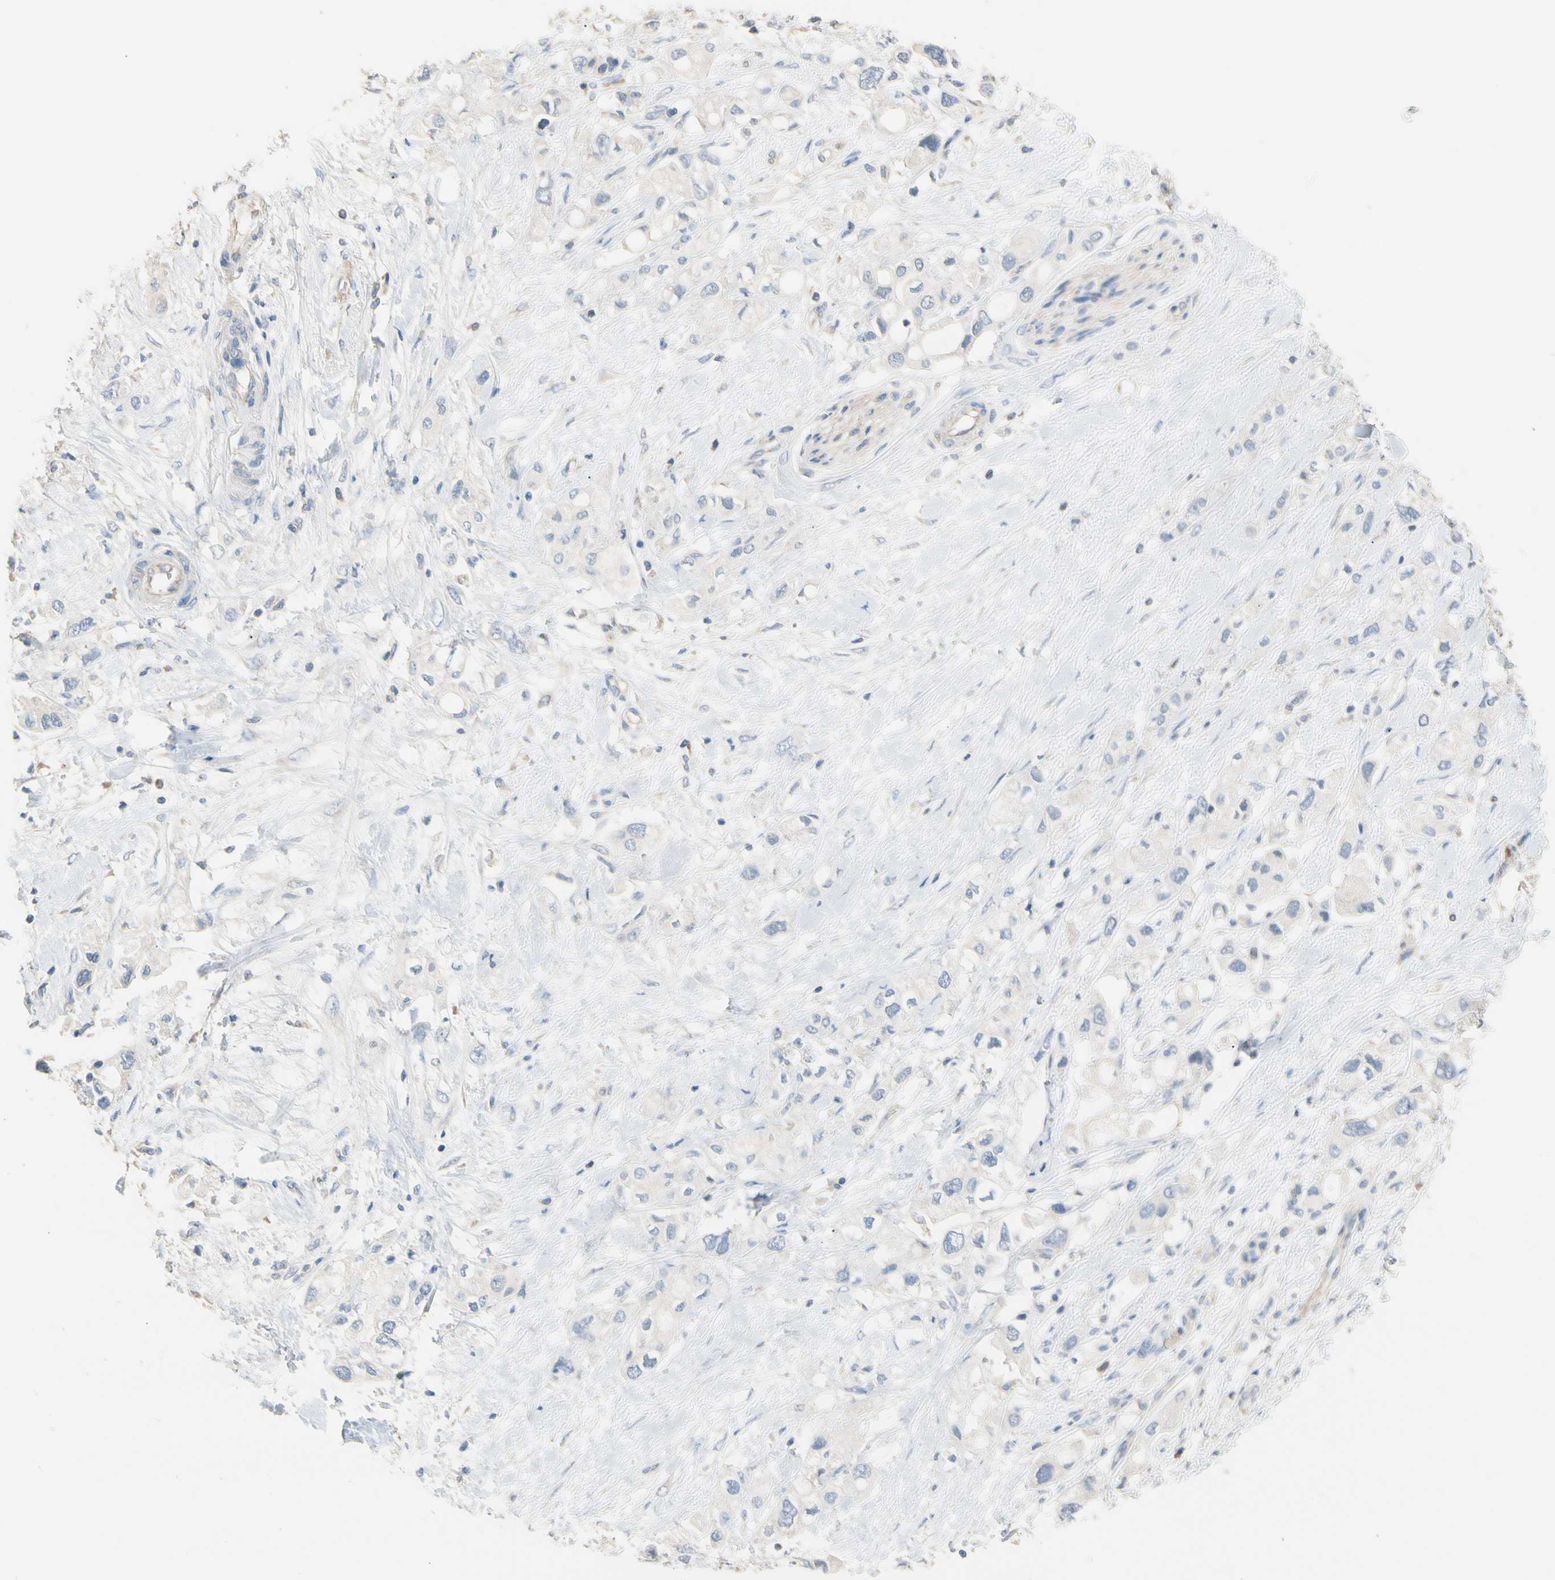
{"staining": {"intensity": "negative", "quantity": "none", "location": "none"}, "tissue": "pancreatic cancer", "cell_type": "Tumor cells", "image_type": "cancer", "snomed": [{"axis": "morphology", "description": "Adenocarcinoma, NOS"}, {"axis": "topography", "description": "Pancreas"}], "caption": "IHC histopathology image of human adenocarcinoma (pancreatic) stained for a protein (brown), which reveals no staining in tumor cells.", "gene": "BBOX1", "patient": {"sex": "female", "age": 56}}